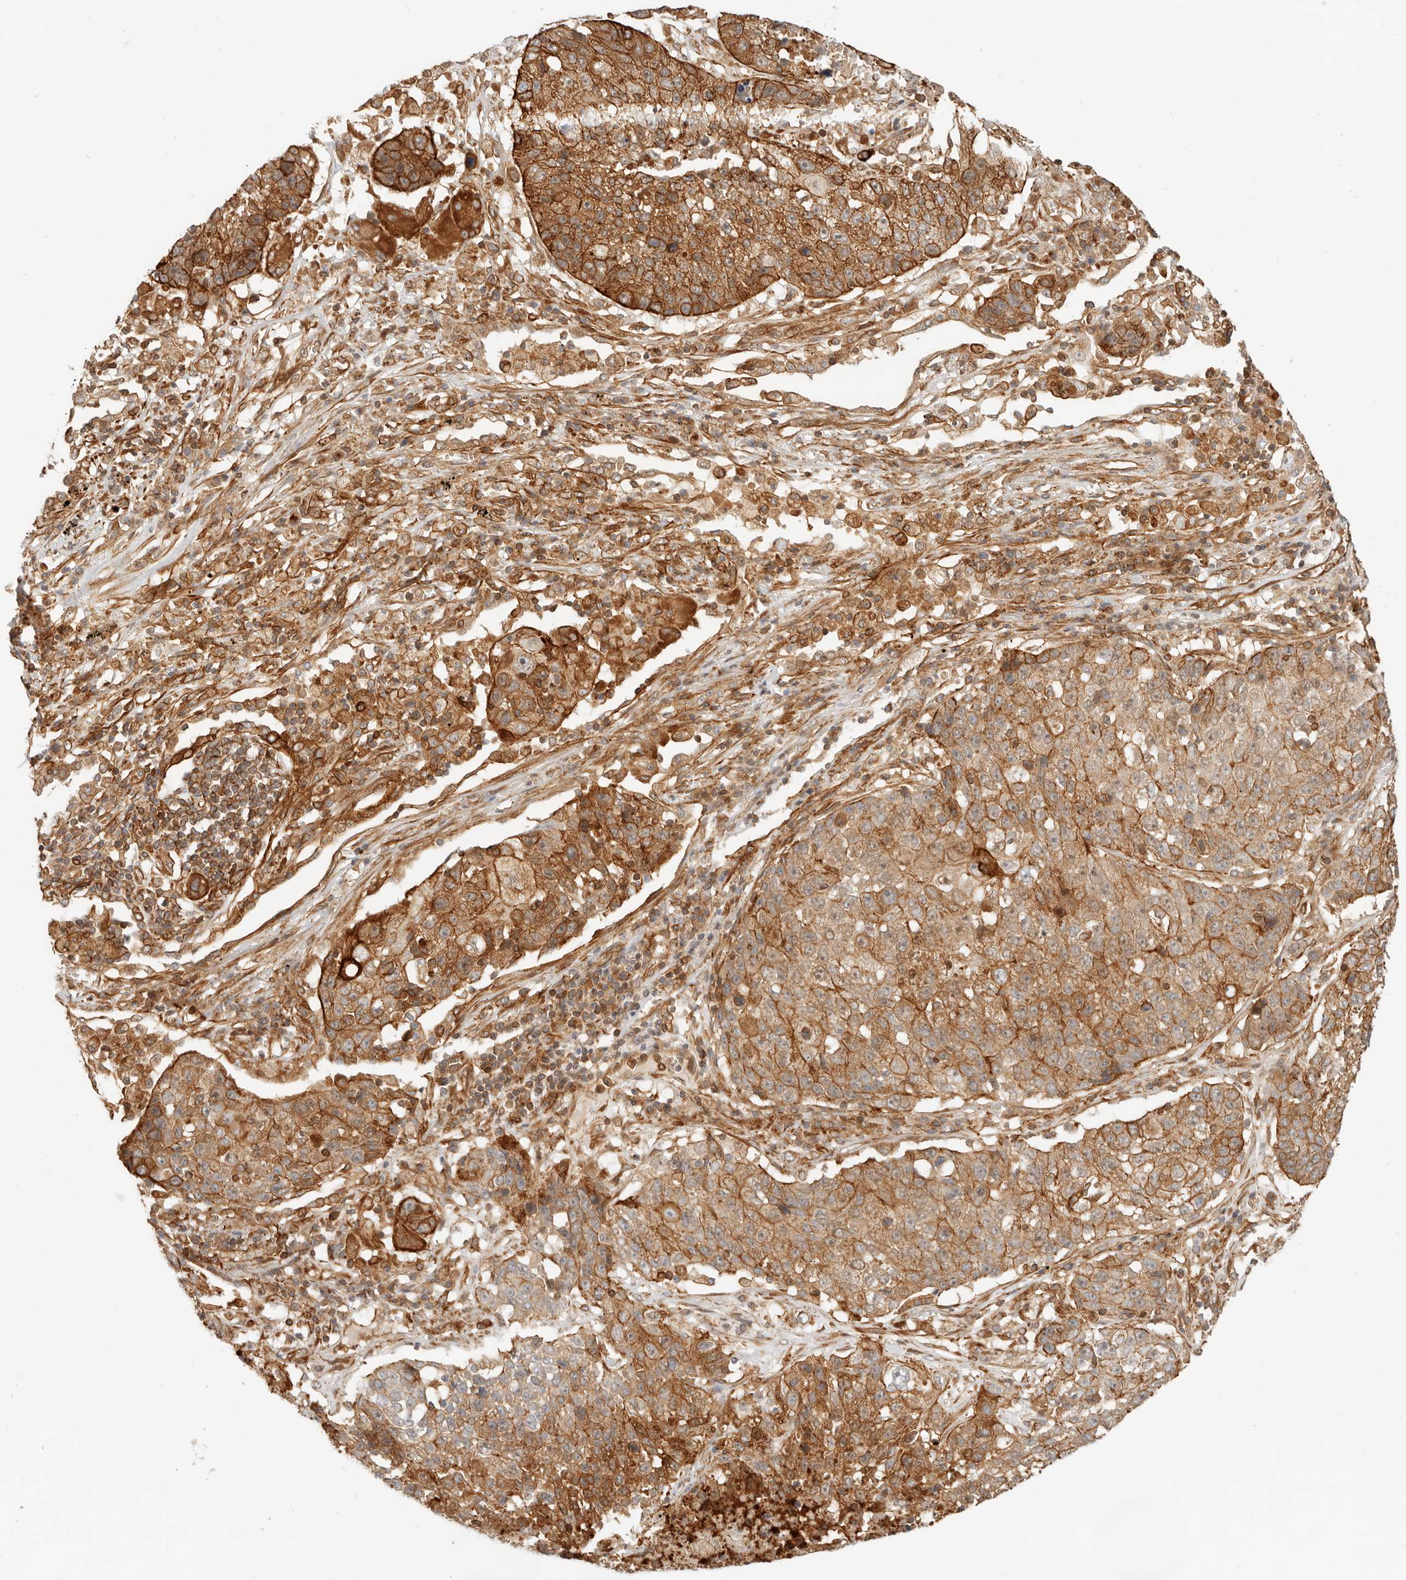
{"staining": {"intensity": "moderate", "quantity": ">75%", "location": "cytoplasmic/membranous"}, "tissue": "lung cancer", "cell_type": "Tumor cells", "image_type": "cancer", "snomed": [{"axis": "morphology", "description": "Squamous cell carcinoma, NOS"}, {"axis": "topography", "description": "Lung"}], "caption": "Immunohistochemistry (DAB) staining of lung cancer displays moderate cytoplasmic/membranous protein expression in approximately >75% of tumor cells.", "gene": "UFSP1", "patient": {"sex": "male", "age": 61}}